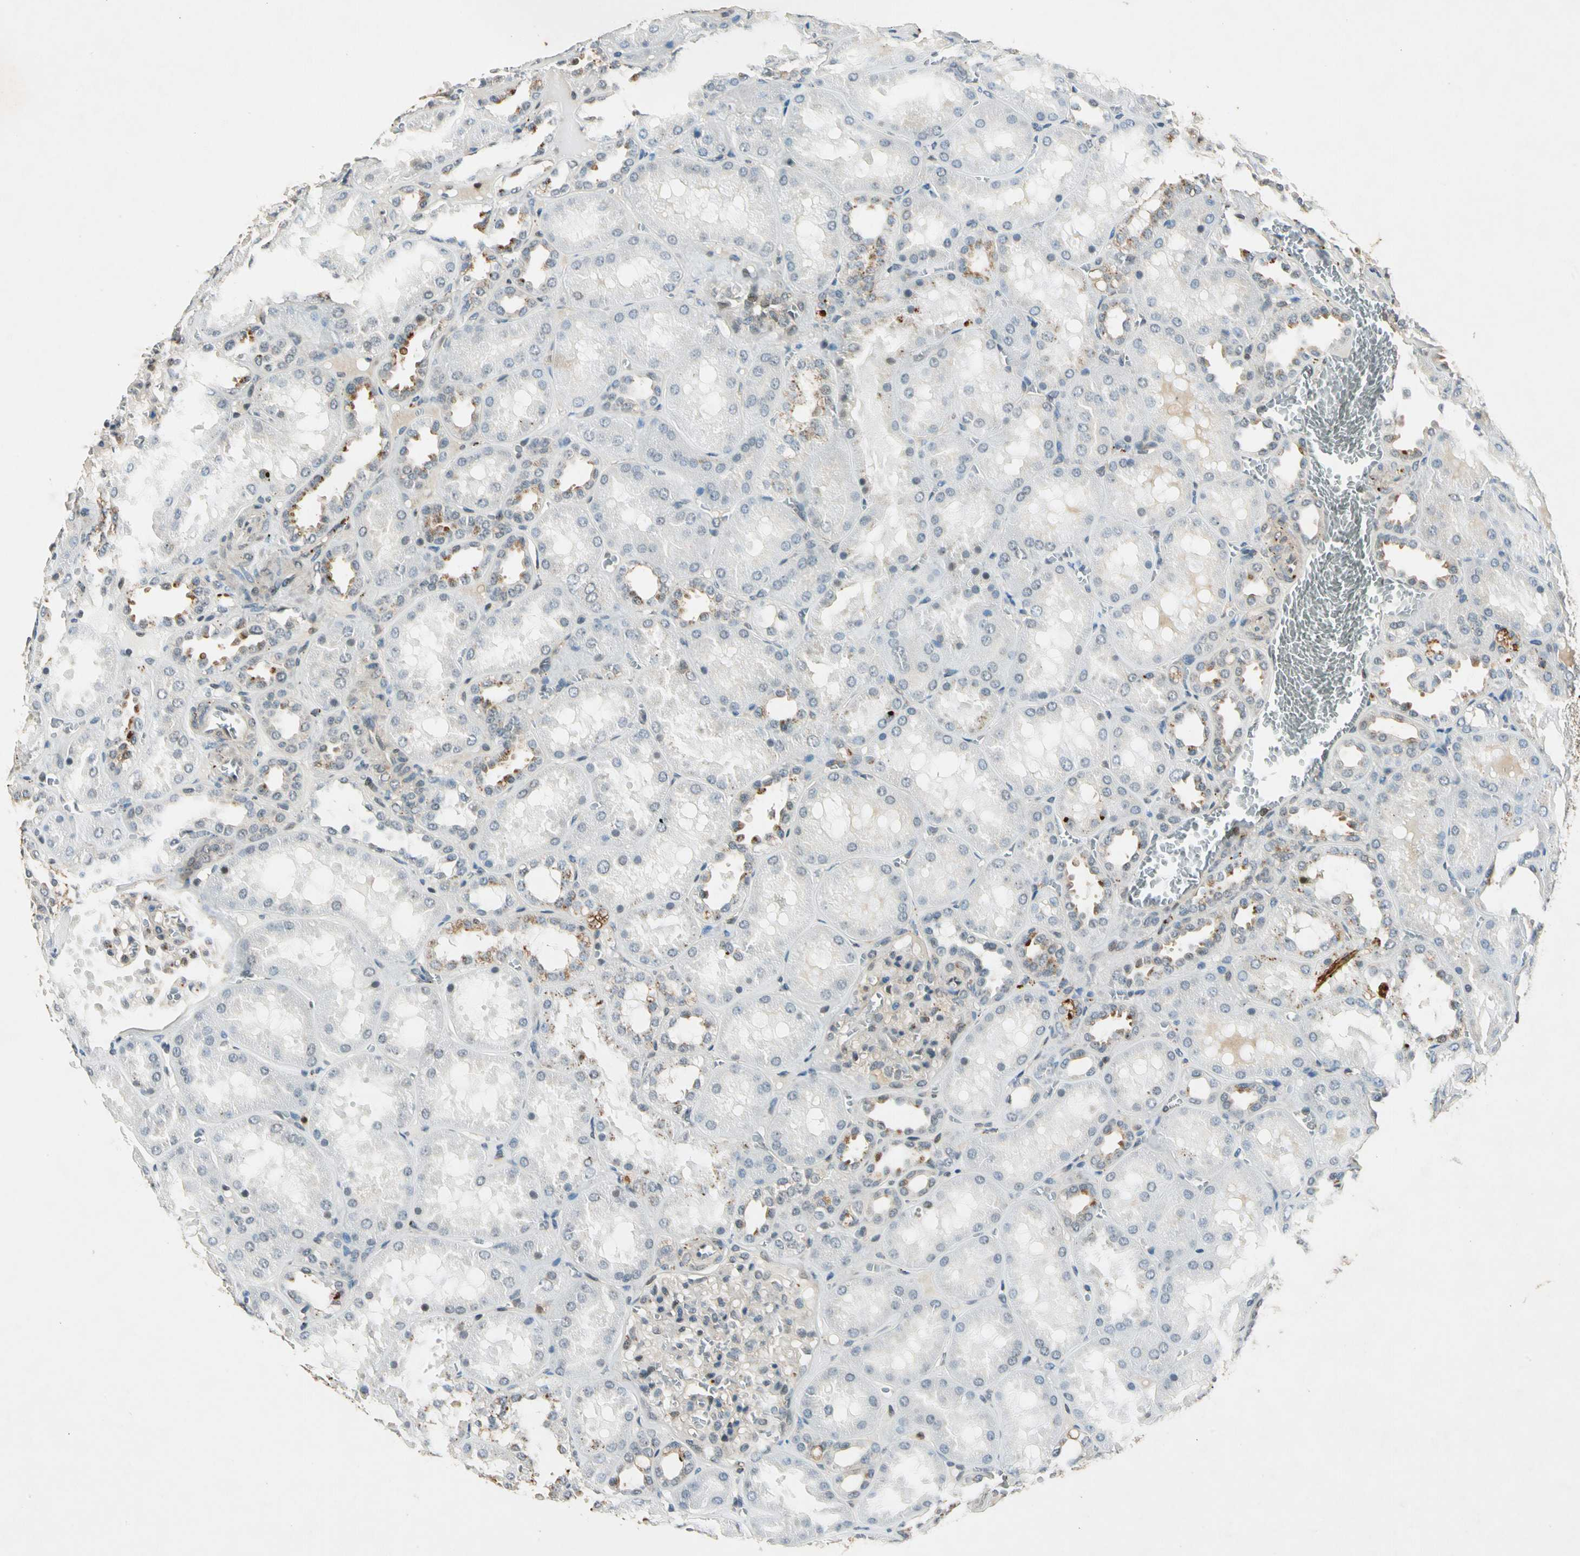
{"staining": {"intensity": "negative", "quantity": "none", "location": "none"}, "tissue": "kidney", "cell_type": "Cells in glomeruli", "image_type": "normal", "snomed": [{"axis": "morphology", "description": "Normal tissue, NOS"}, {"axis": "topography", "description": "Kidney"}], "caption": "DAB immunohistochemical staining of unremarkable human kidney displays no significant staining in cells in glomeruli.", "gene": "ROCK2", "patient": {"sex": "female", "age": 52}}